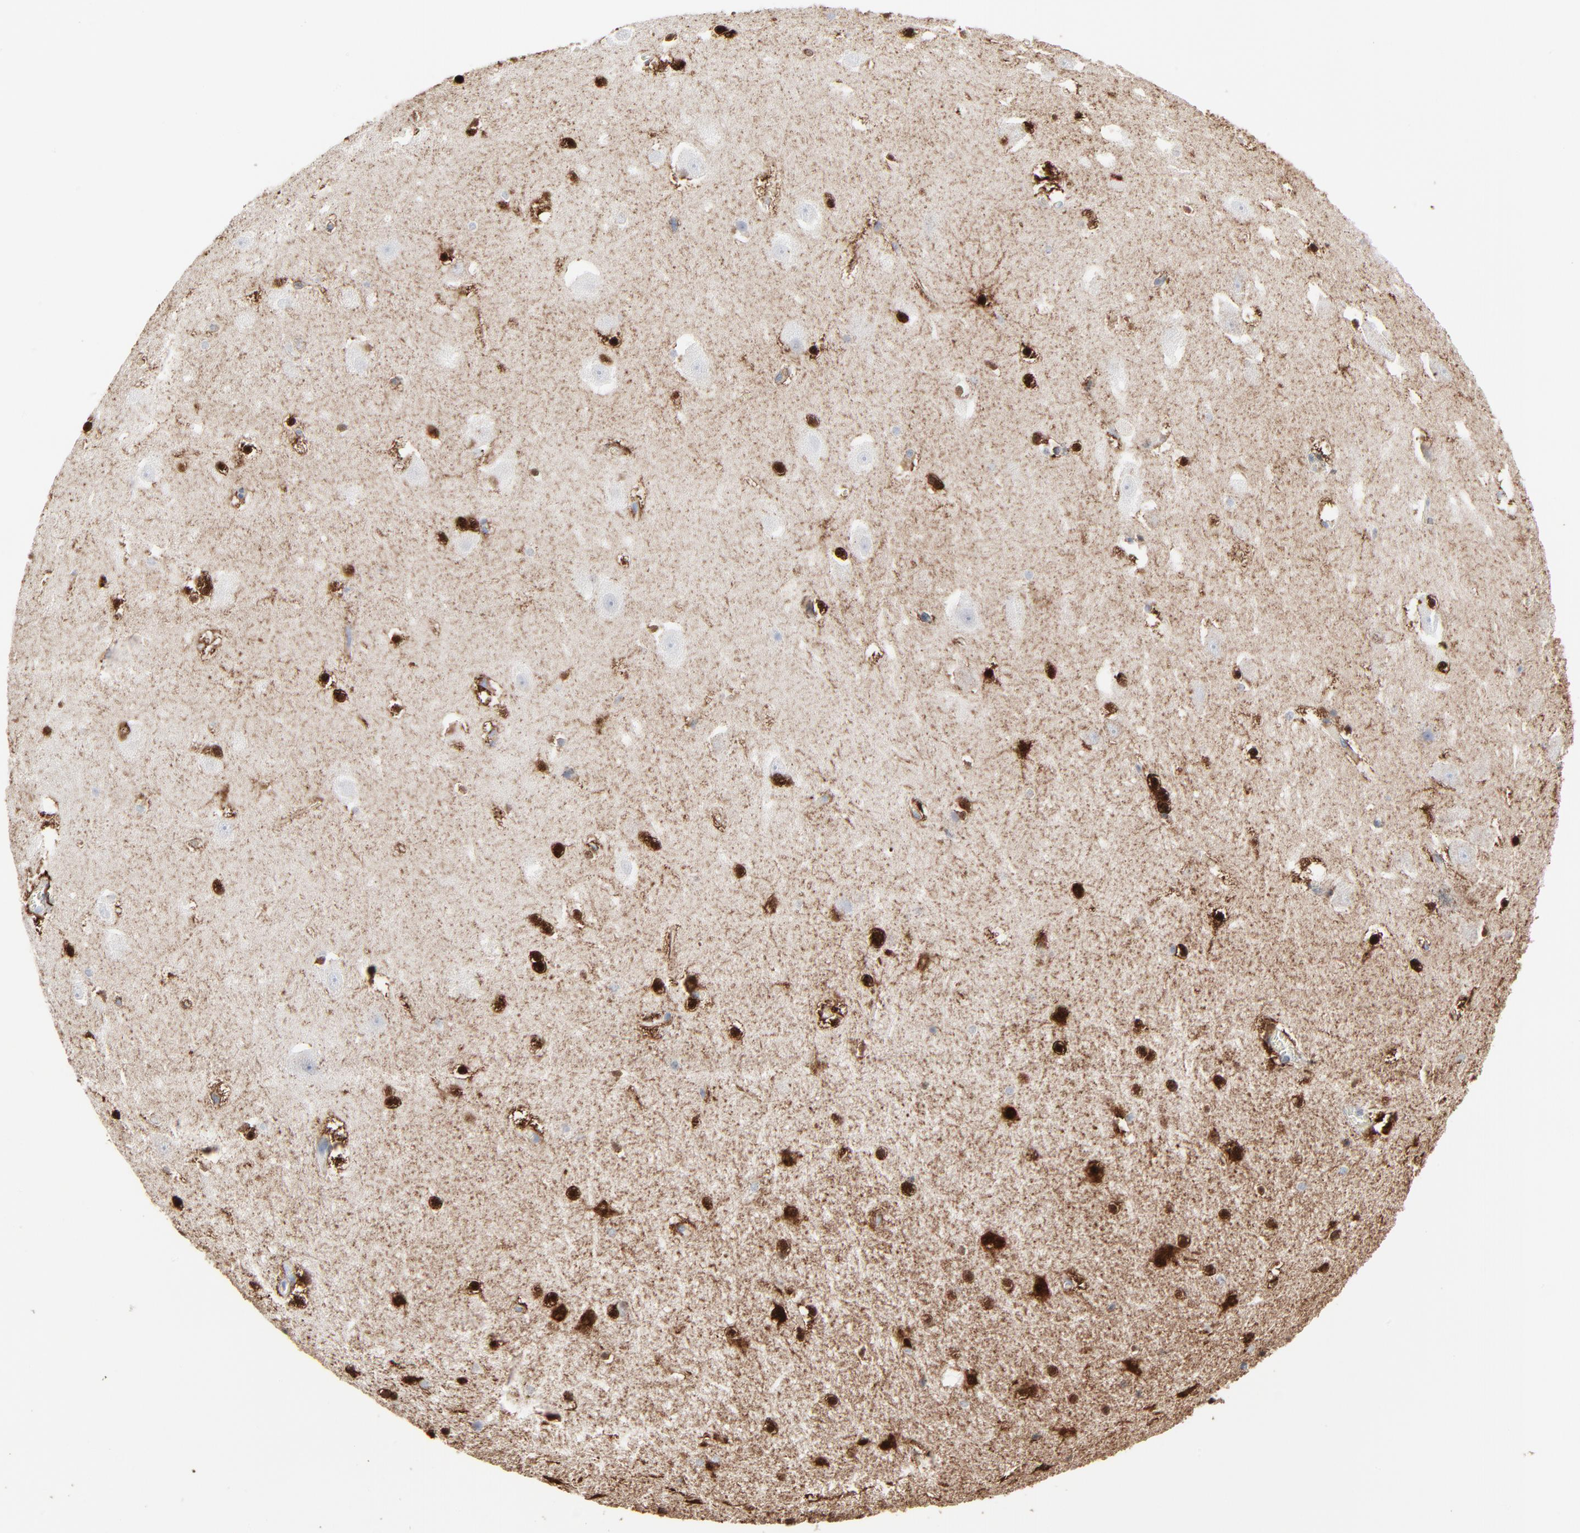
{"staining": {"intensity": "strong", "quantity": ">75%", "location": "cytoplasmic/membranous,nuclear"}, "tissue": "hippocampus", "cell_type": "Glial cells", "image_type": "normal", "snomed": [{"axis": "morphology", "description": "Normal tissue, NOS"}, {"axis": "topography", "description": "Hippocampus"}], "caption": "Hippocampus stained with DAB (3,3'-diaminobenzidine) immunohistochemistry (IHC) shows high levels of strong cytoplasmic/membranous,nuclear positivity in approximately >75% of glial cells. Immunohistochemistry (ihc) stains the protein in brown and the nuclei are stained blue.", "gene": "PHGDH", "patient": {"sex": "male", "age": 45}}